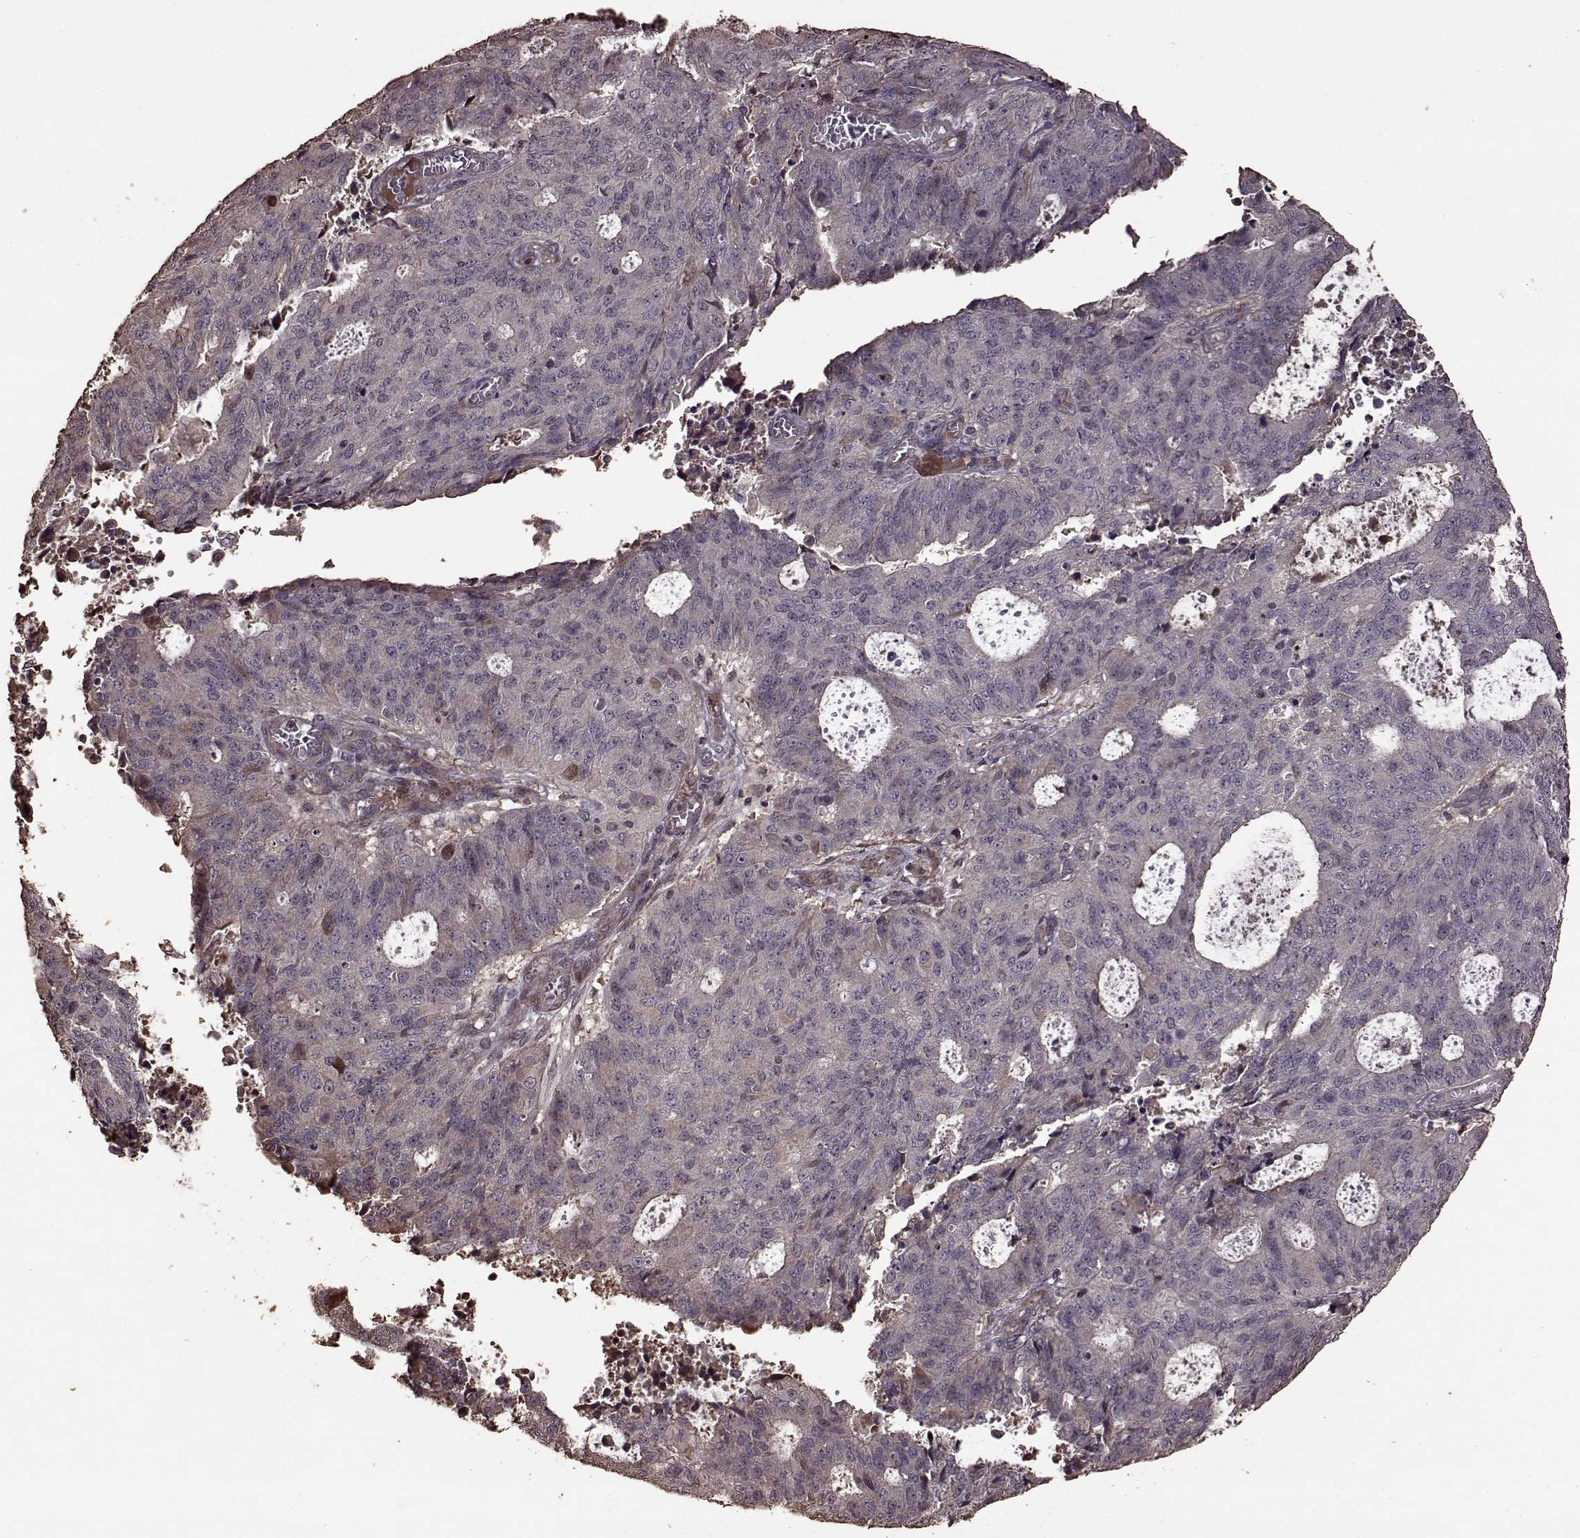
{"staining": {"intensity": "negative", "quantity": "none", "location": "none"}, "tissue": "endometrial cancer", "cell_type": "Tumor cells", "image_type": "cancer", "snomed": [{"axis": "morphology", "description": "Adenocarcinoma, NOS"}, {"axis": "topography", "description": "Endometrium"}], "caption": "High power microscopy image of an immunohistochemistry photomicrograph of endometrial adenocarcinoma, revealing no significant staining in tumor cells.", "gene": "FBXW11", "patient": {"sex": "female", "age": 82}}